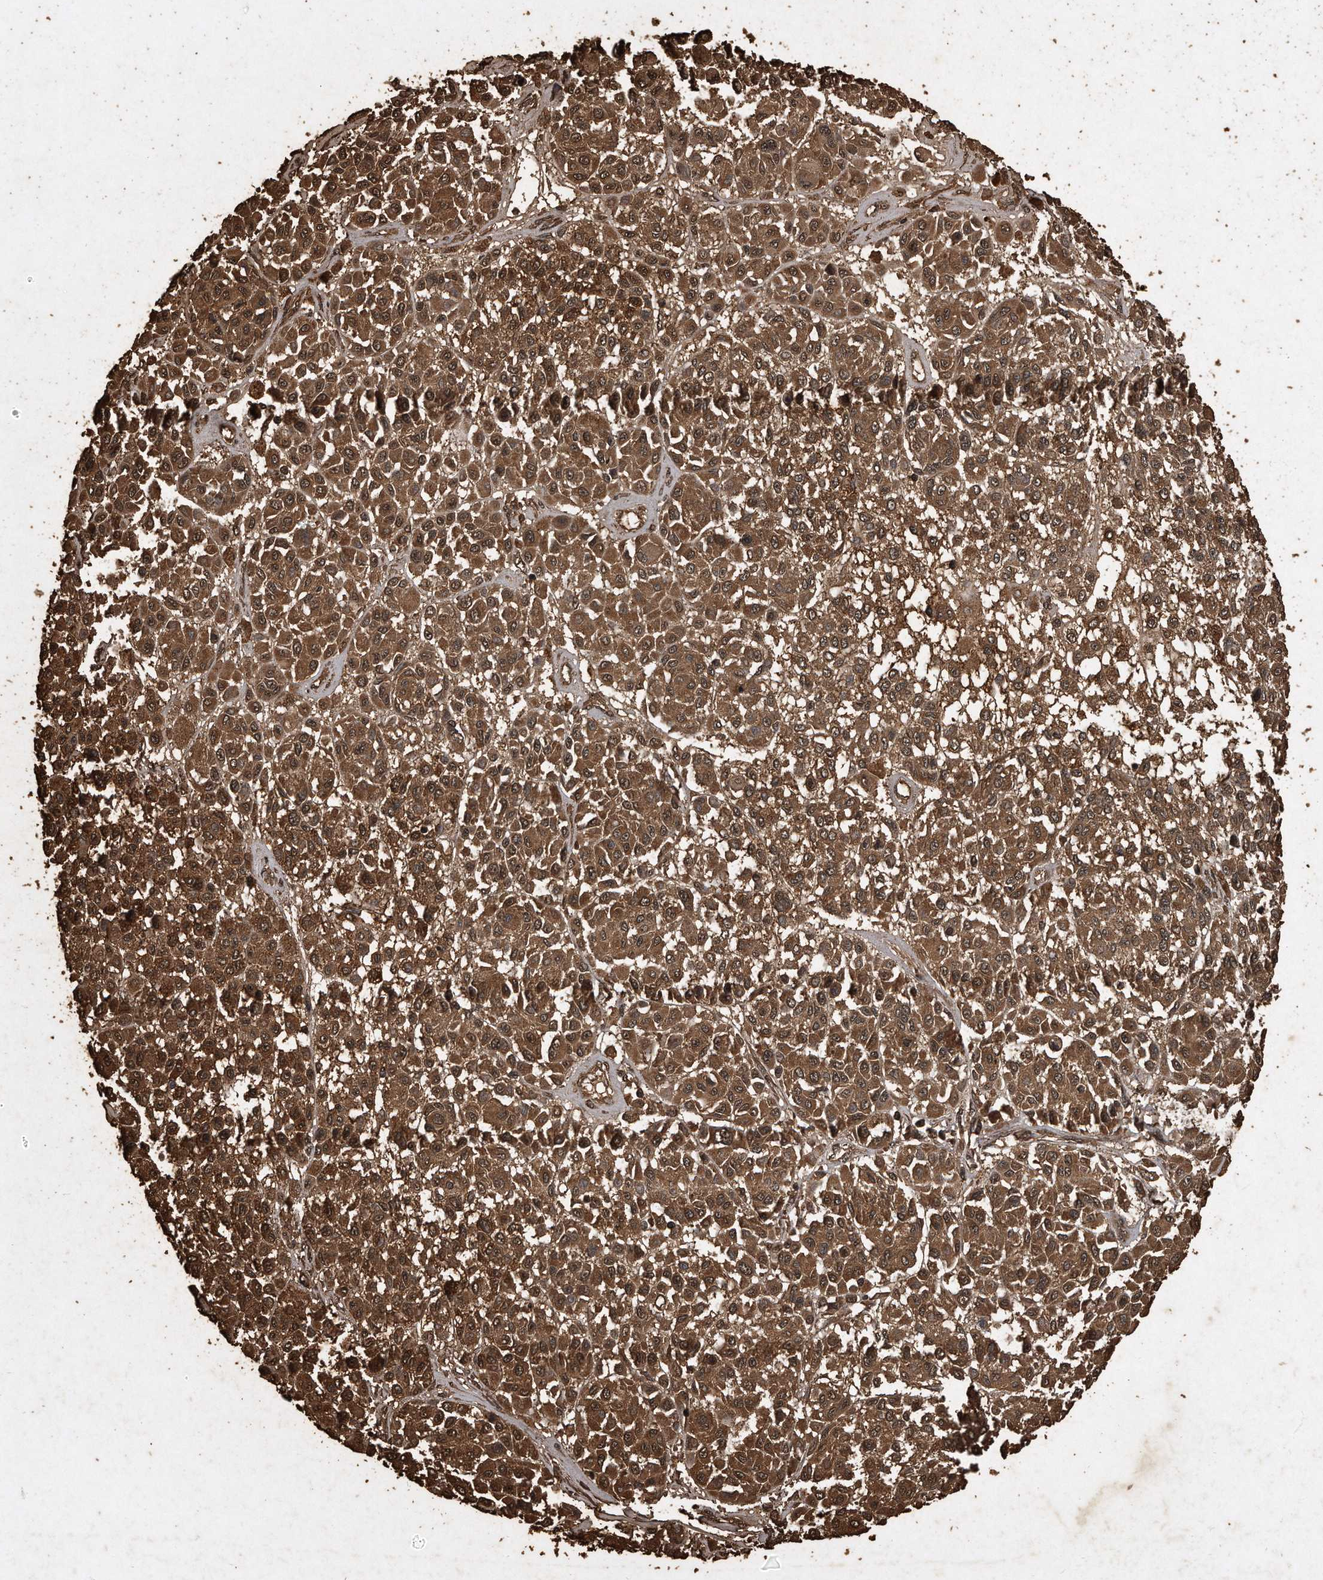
{"staining": {"intensity": "moderate", "quantity": ">75%", "location": "cytoplasmic/membranous,nuclear"}, "tissue": "melanoma", "cell_type": "Tumor cells", "image_type": "cancer", "snomed": [{"axis": "morphology", "description": "Malignant melanoma, Metastatic site"}, {"axis": "topography", "description": "Soft tissue"}], "caption": "Immunohistochemistry (IHC) (DAB) staining of malignant melanoma (metastatic site) exhibits moderate cytoplasmic/membranous and nuclear protein expression in about >75% of tumor cells.", "gene": "CFLAR", "patient": {"sex": "male", "age": 41}}